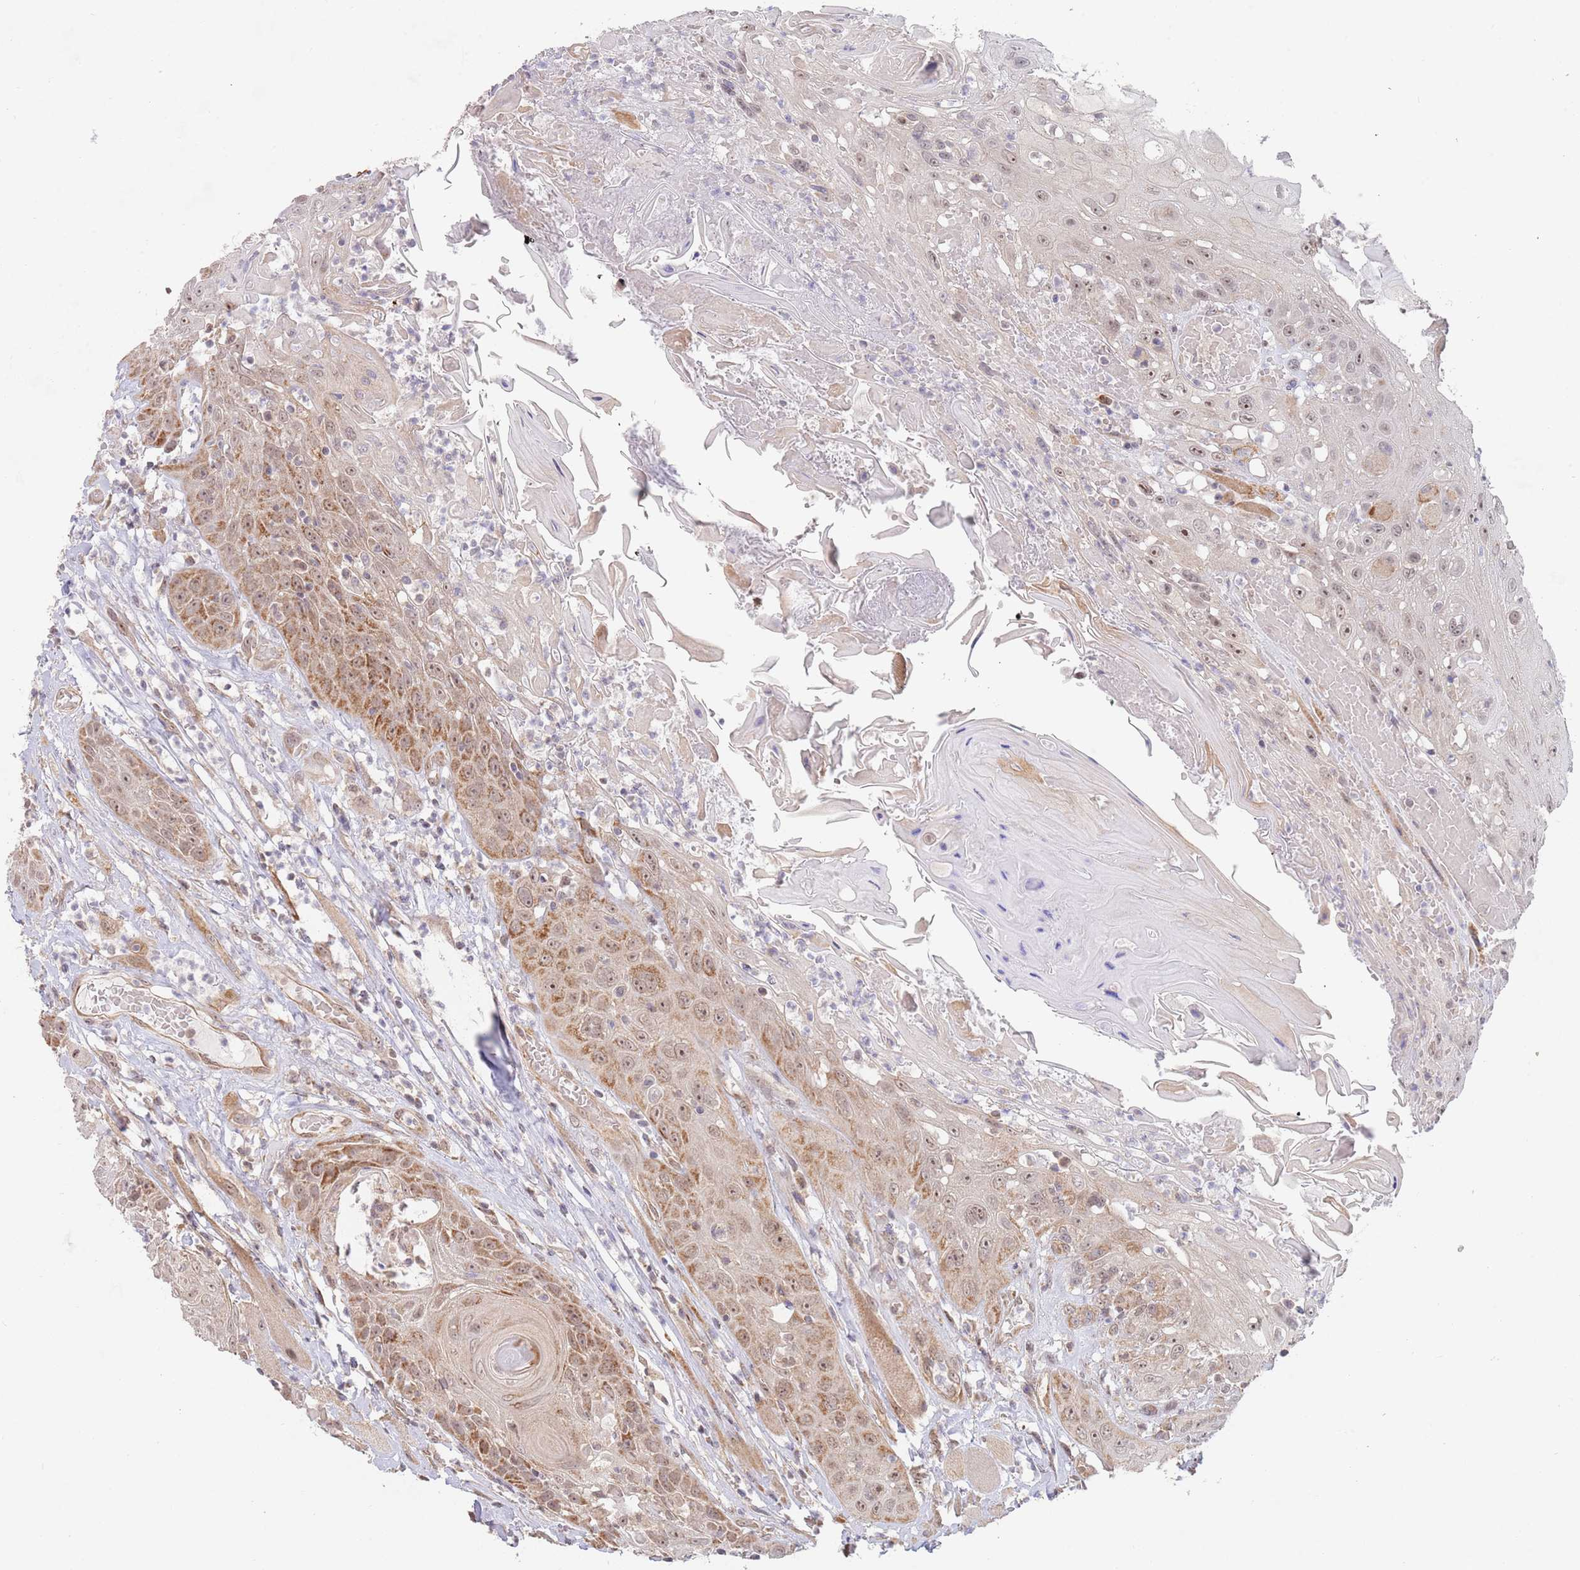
{"staining": {"intensity": "moderate", "quantity": ">75%", "location": "cytoplasmic/membranous,nuclear"}, "tissue": "head and neck cancer", "cell_type": "Tumor cells", "image_type": "cancer", "snomed": [{"axis": "morphology", "description": "Squamous cell carcinoma, NOS"}, {"axis": "topography", "description": "Head-Neck"}], "caption": "Head and neck squamous cell carcinoma was stained to show a protein in brown. There is medium levels of moderate cytoplasmic/membranous and nuclear positivity in about >75% of tumor cells.", "gene": "UQCC3", "patient": {"sex": "female", "age": 59}}